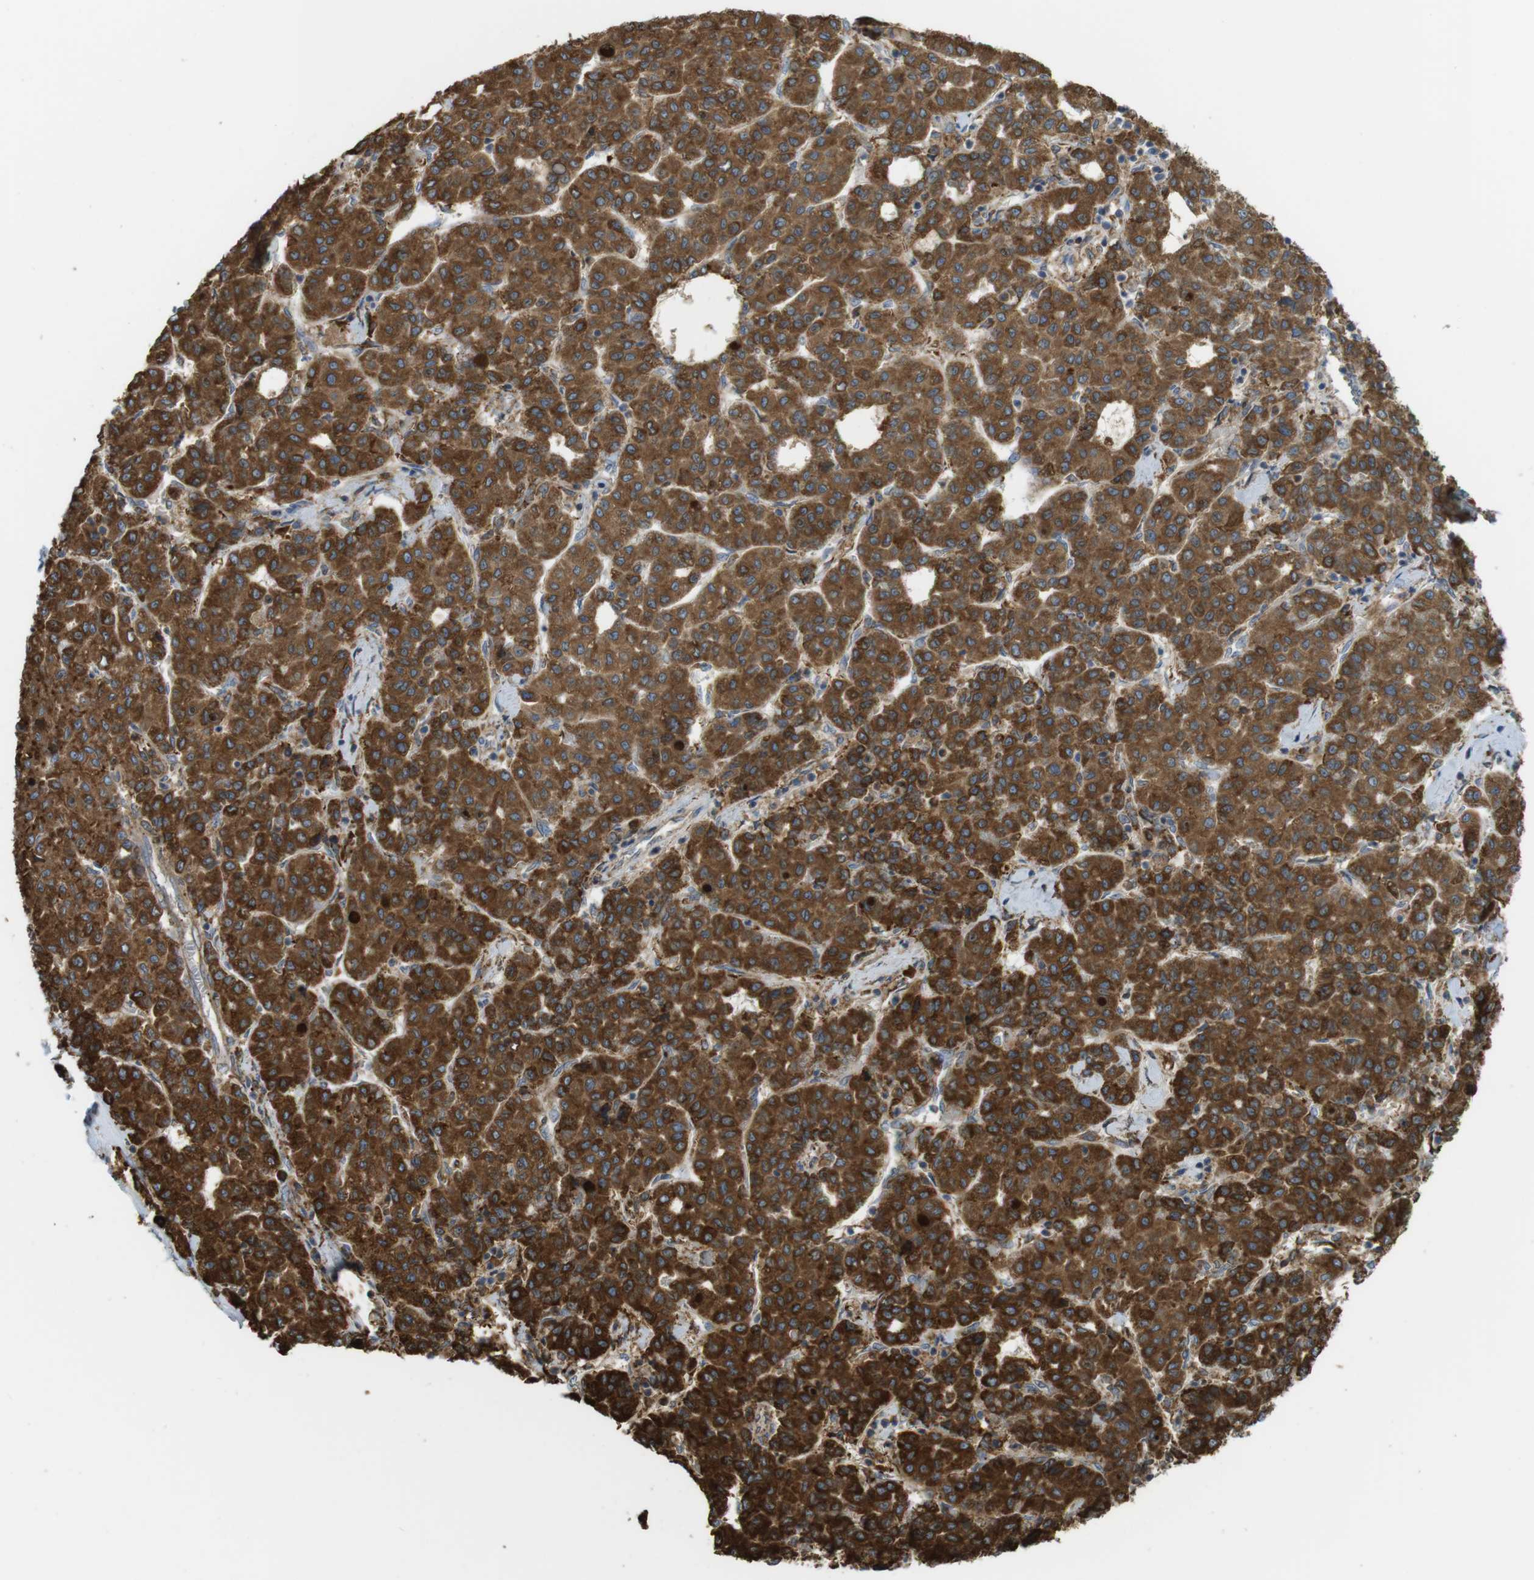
{"staining": {"intensity": "strong", "quantity": ">75%", "location": "cytoplasmic/membranous"}, "tissue": "liver cancer", "cell_type": "Tumor cells", "image_type": "cancer", "snomed": [{"axis": "morphology", "description": "Carcinoma, Hepatocellular, NOS"}, {"axis": "topography", "description": "Liver"}], "caption": "The photomicrograph exhibits staining of liver cancer (hepatocellular carcinoma), revealing strong cytoplasmic/membranous protein expression (brown color) within tumor cells. The staining is performed using DAB brown chromogen to label protein expression. The nuclei are counter-stained blue using hematoxylin.", "gene": "MBOAT2", "patient": {"sex": "male", "age": 65}}